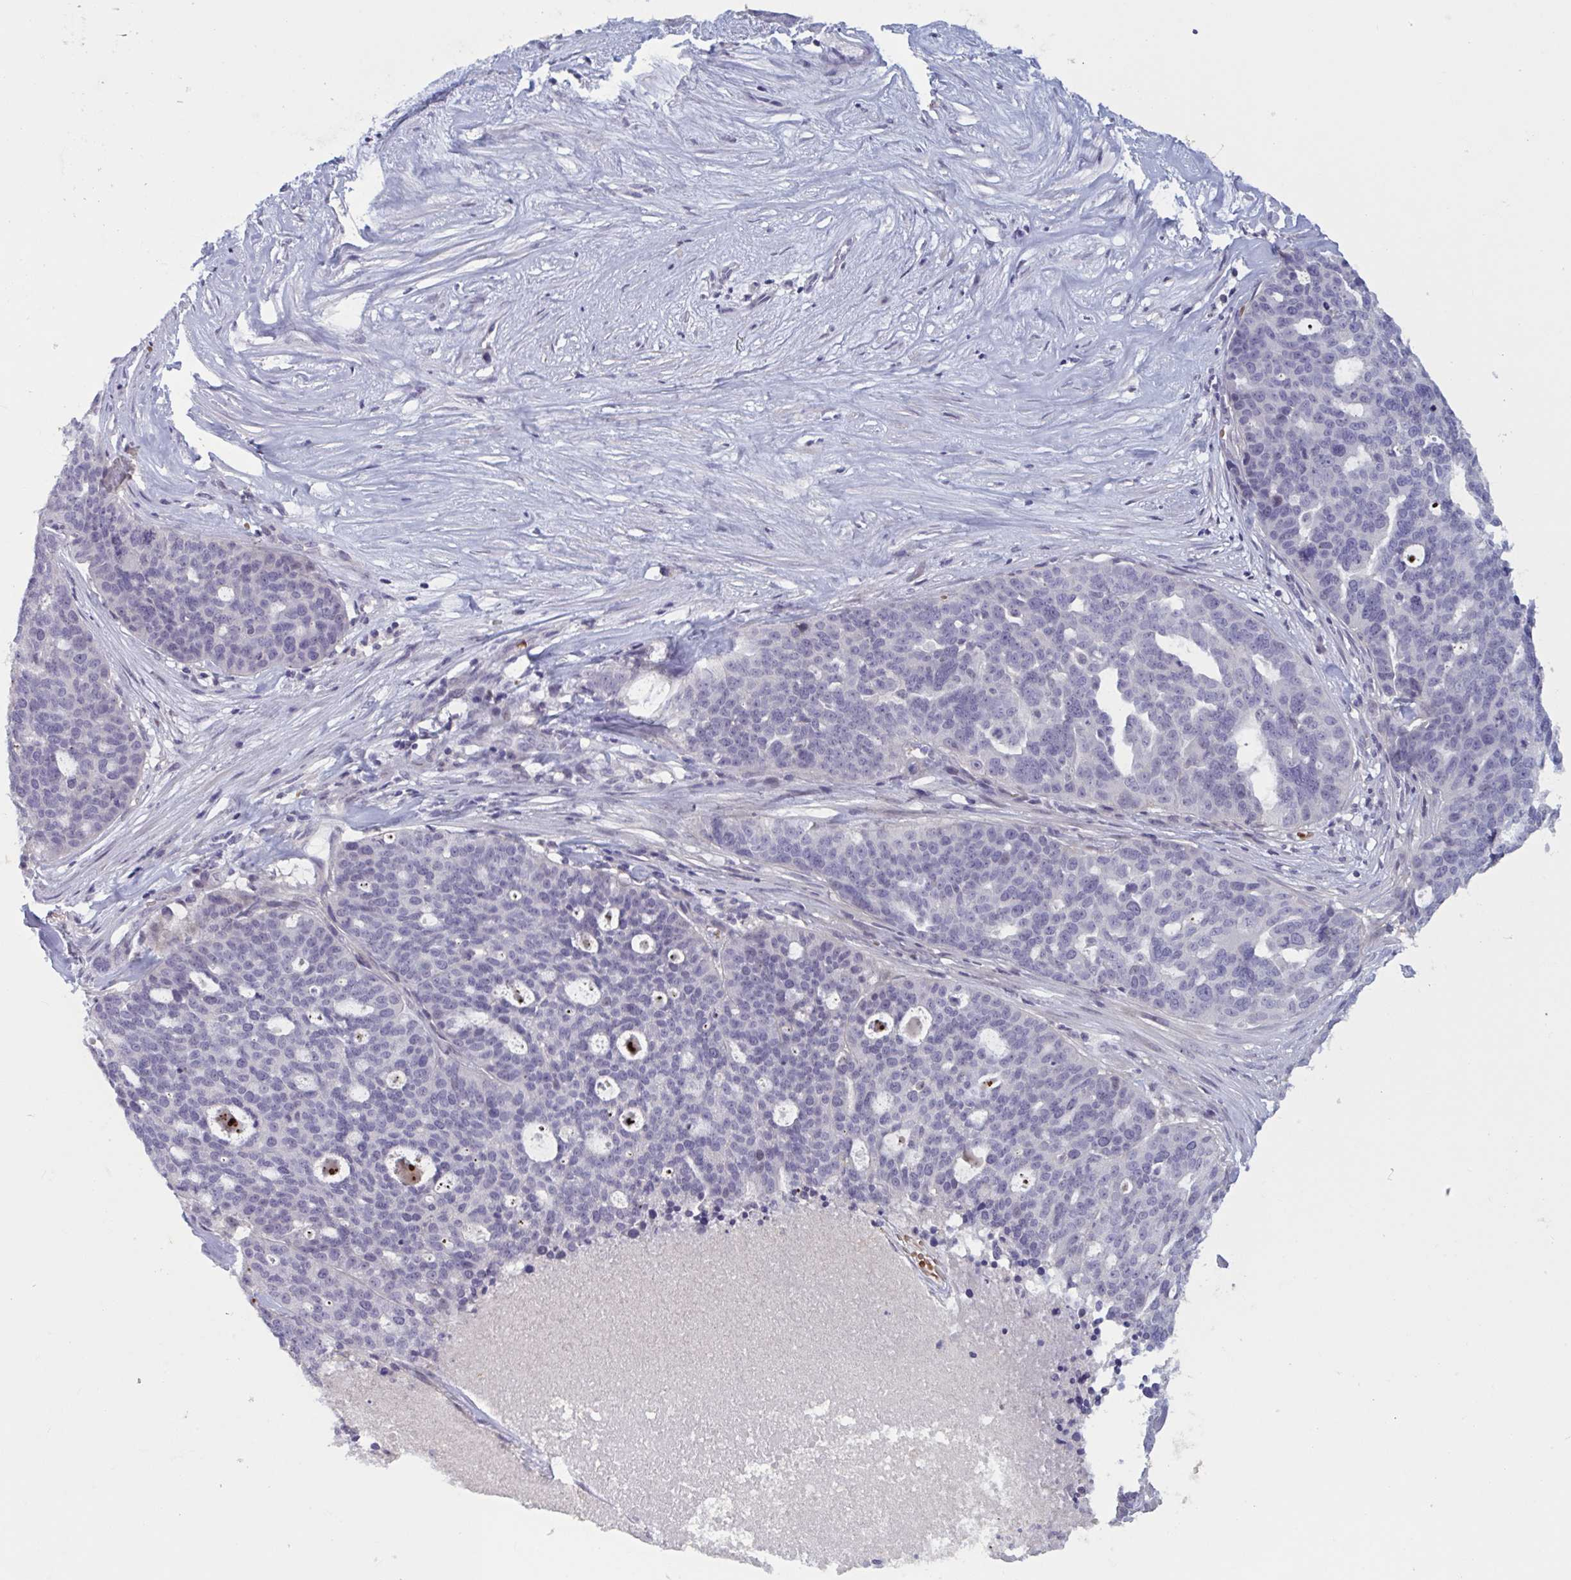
{"staining": {"intensity": "negative", "quantity": "none", "location": "none"}, "tissue": "ovarian cancer", "cell_type": "Tumor cells", "image_type": "cancer", "snomed": [{"axis": "morphology", "description": "Cystadenocarcinoma, serous, NOS"}, {"axis": "topography", "description": "Ovary"}], "caption": "Photomicrograph shows no protein expression in tumor cells of ovarian cancer (serous cystadenocarcinoma) tissue. (Immunohistochemistry, brightfield microscopy, high magnification).", "gene": "RFPL4B", "patient": {"sex": "female", "age": 59}}